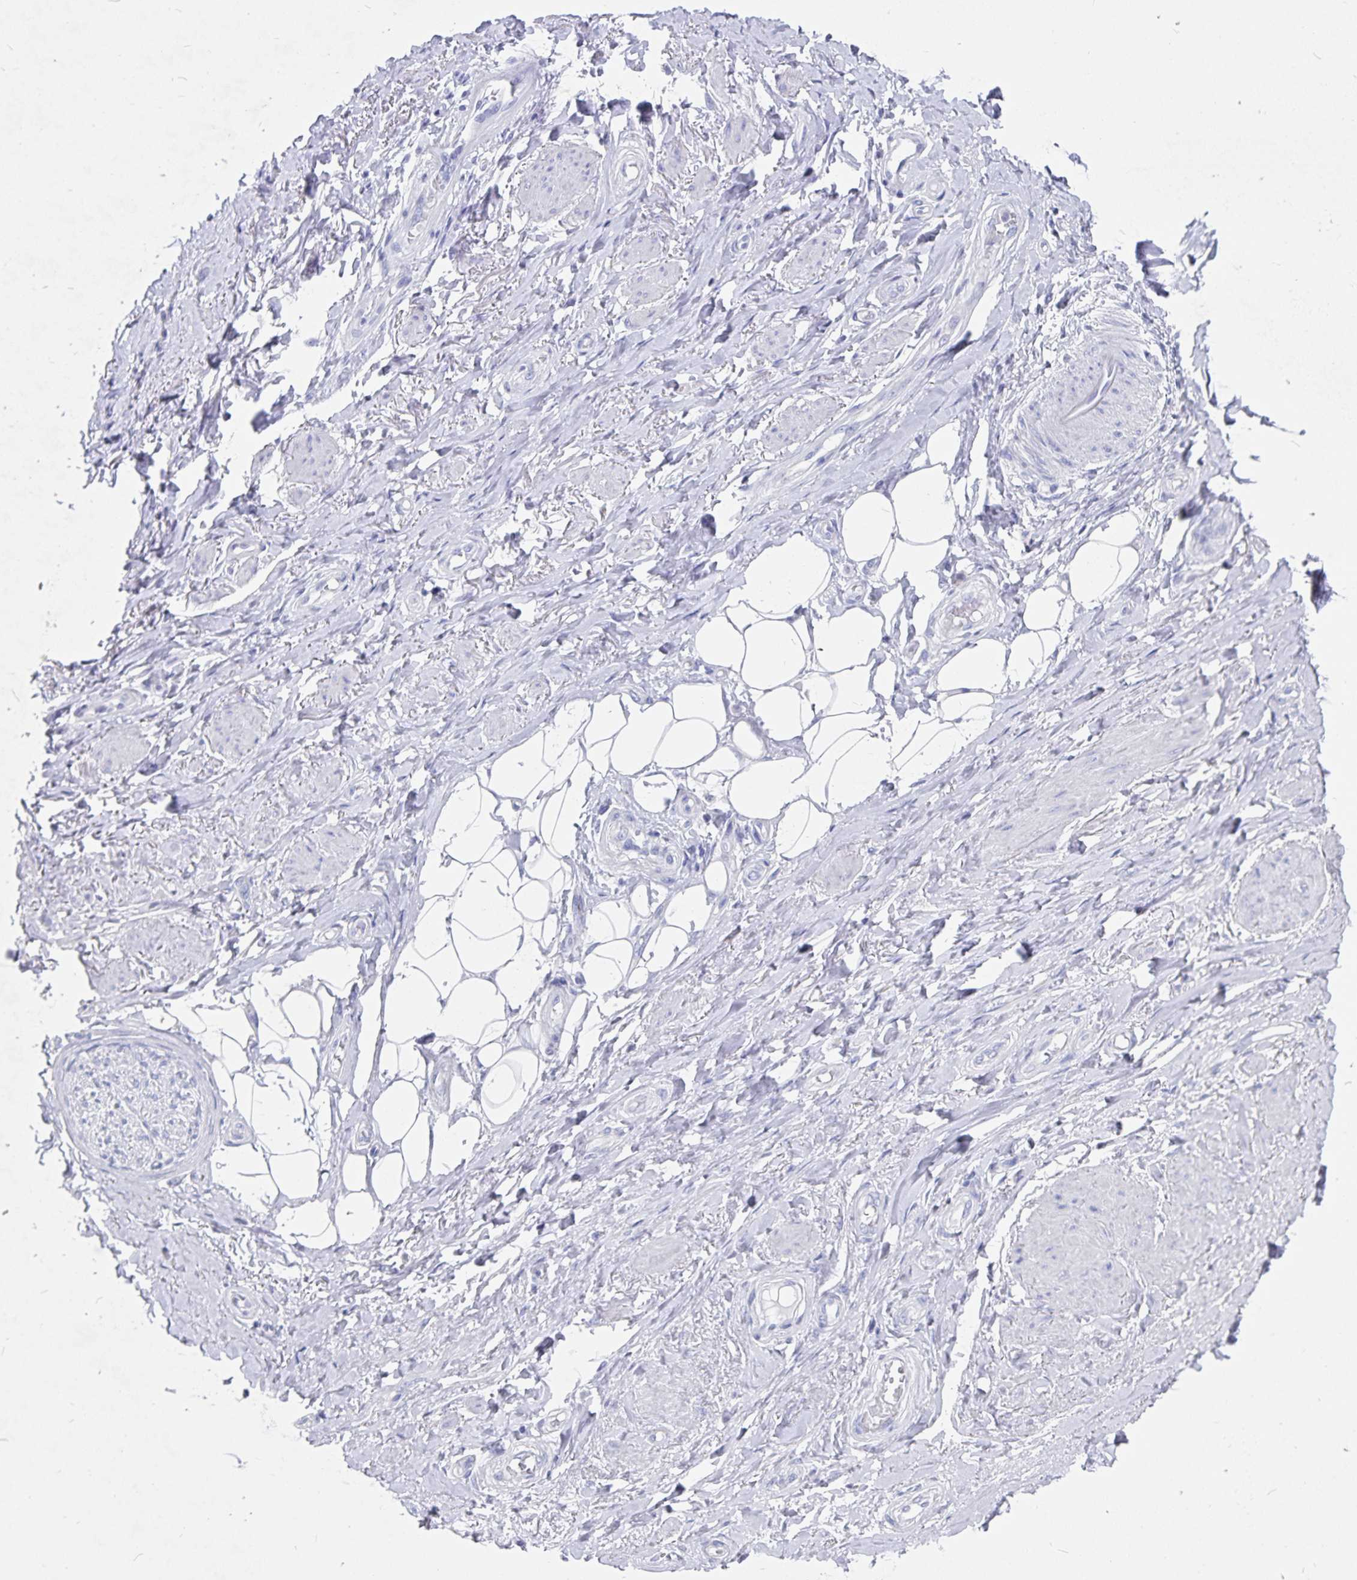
{"staining": {"intensity": "negative", "quantity": "none", "location": "none"}, "tissue": "adipose tissue", "cell_type": "Adipocytes", "image_type": "normal", "snomed": [{"axis": "morphology", "description": "Normal tissue, NOS"}, {"axis": "topography", "description": "Anal"}, {"axis": "topography", "description": "Peripheral nerve tissue"}], "caption": "Human adipose tissue stained for a protein using IHC displays no positivity in adipocytes.", "gene": "SNTN", "patient": {"sex": "male", "age": 53}}